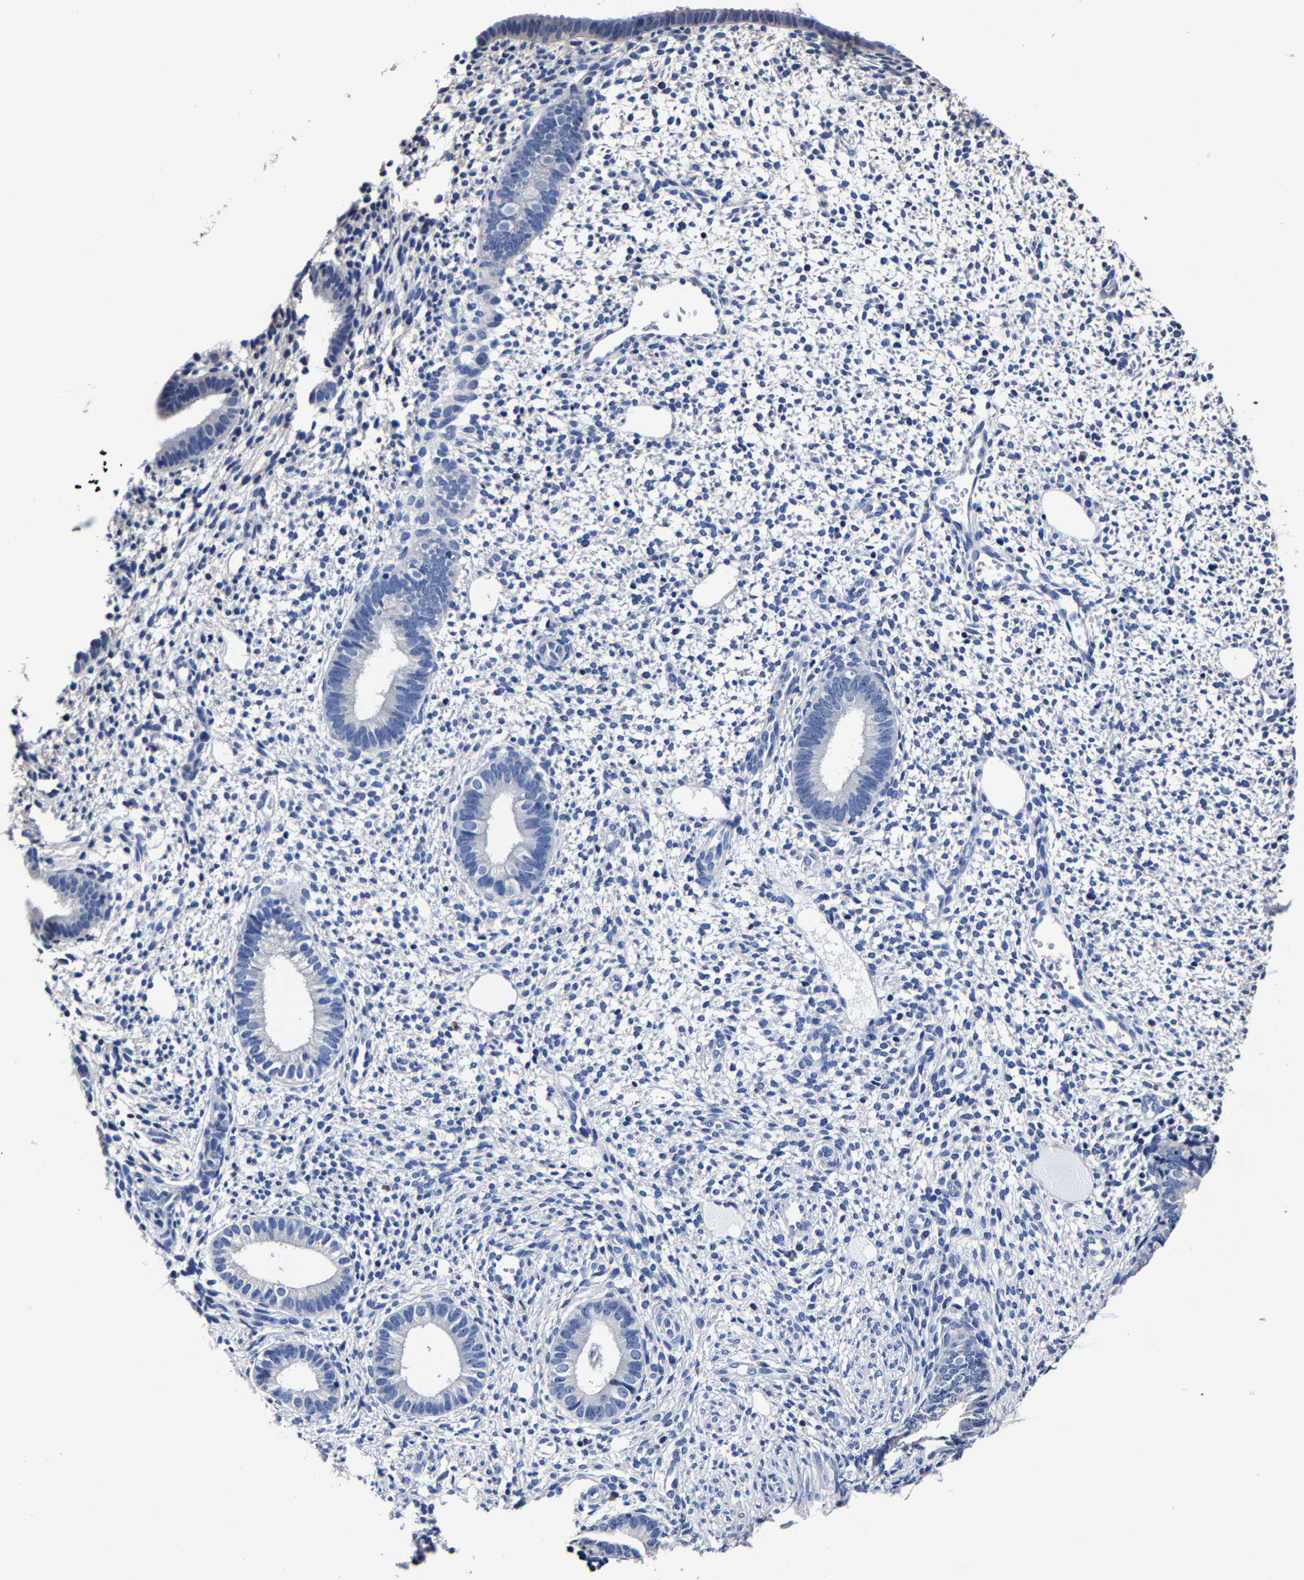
{"staining": {"intensity": "negative", "quantity": "none", "location": "none"}, "tissue": "endometrium", "cell_type": "Cells in endometrial stroma", "image_type": "normal", "snomed": [{"axis": "morphology", "description": "Normal tissue, NOS"}, {"axis": "topography", "description": "Endometrium"}], "caption": "IHC of normal human endometrium demonstrates no positivity in cells in endometrial stroma. (Brightfield microscopy of DAB (3,3'-diaminobenzidine) IHC at high magnification).", "gene": "AKAP4", "patient": {"sex": "female", "age": 46}}